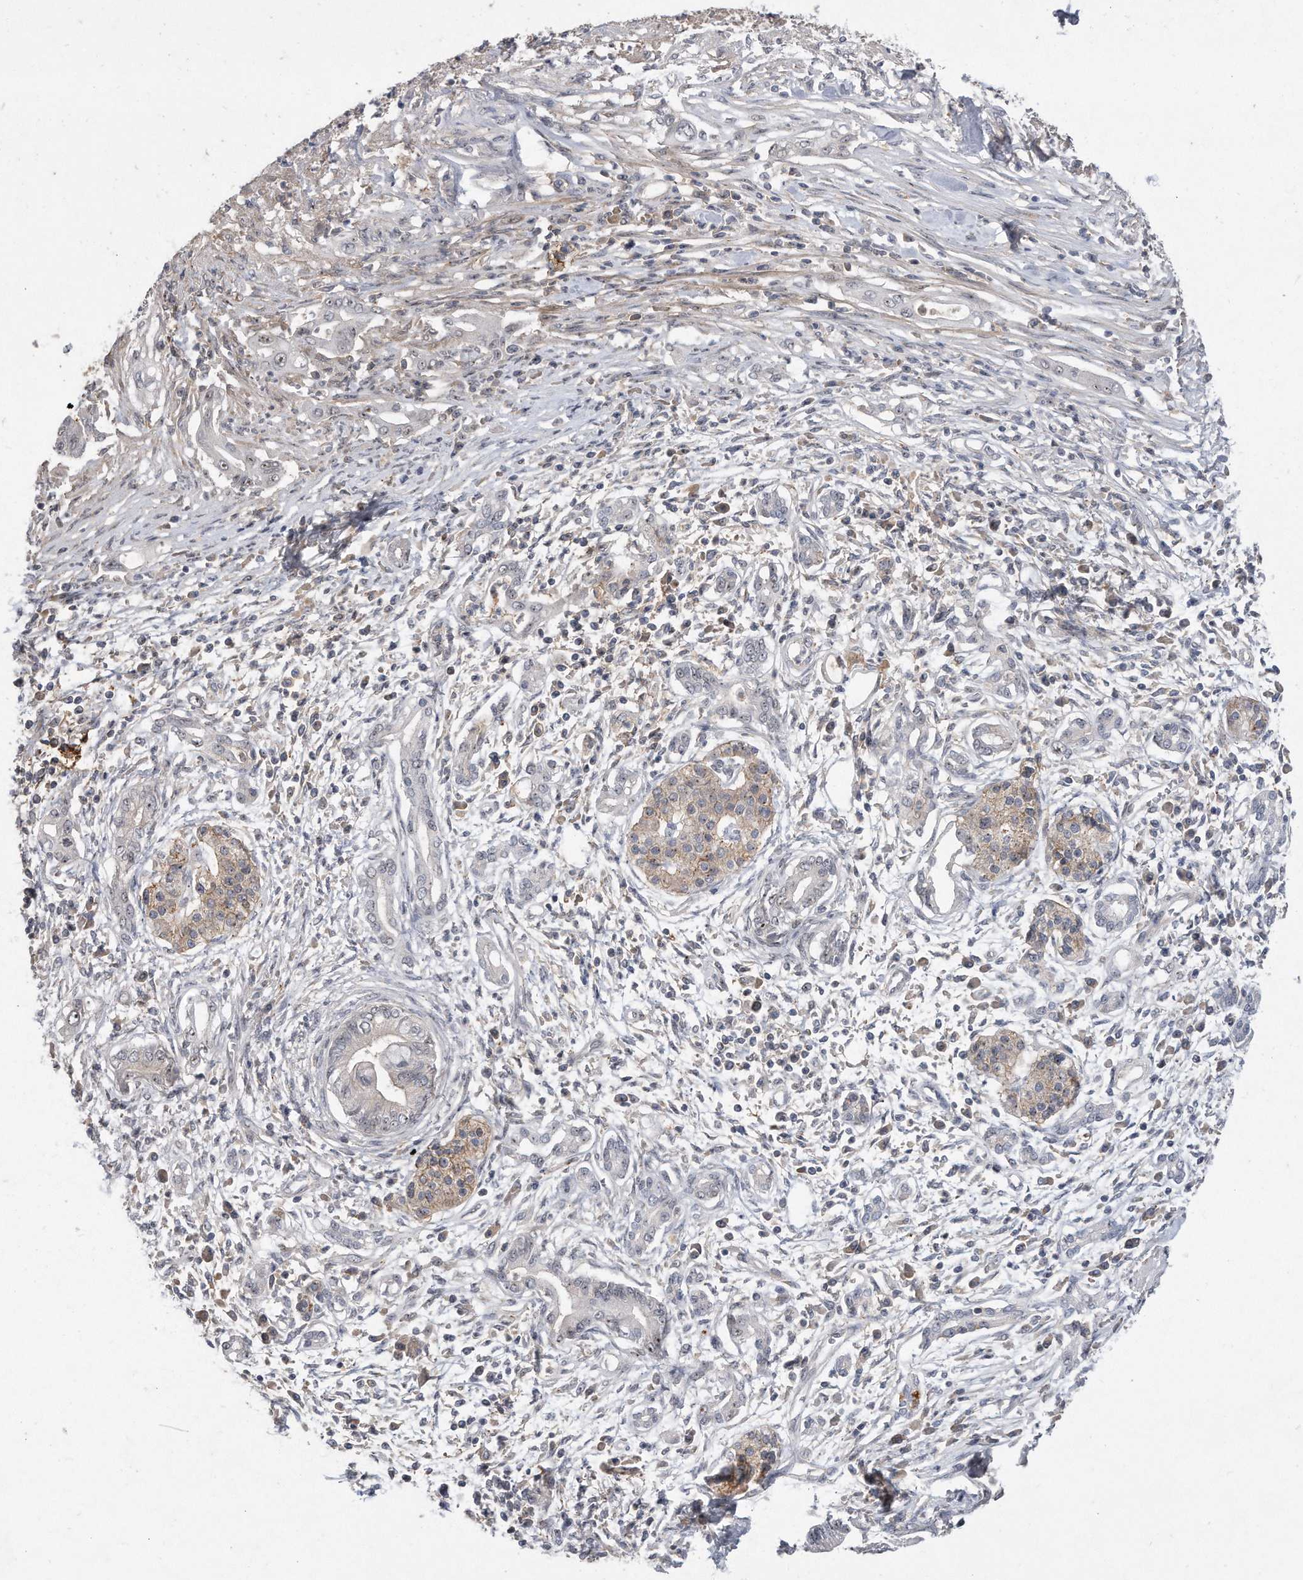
{"staining": {"intensity": "negative", "quantity": "none", "location": "none"}, "tissue": "pancreatic cancer", "cell_type": "Tumor cells", "image_type": "cancer", "snomed": [{"axis": "morphology", "description": "Adenocarcinoma, NOS"}, {"axis": "topography", "description": "Pancreas"}], "caption": "High magnification brightfield microscopy of adenocarcinoma (pancreatic) stained with DAB (brown) and counterstained with hematoxylin (blue): tumor cells show no significant staining. (Brightfield microscopy of DAB immunohistochemistry (IHC) at high magnification).", "gene": "PGBD2", "patient": {"sex": "male", "age": 58}}